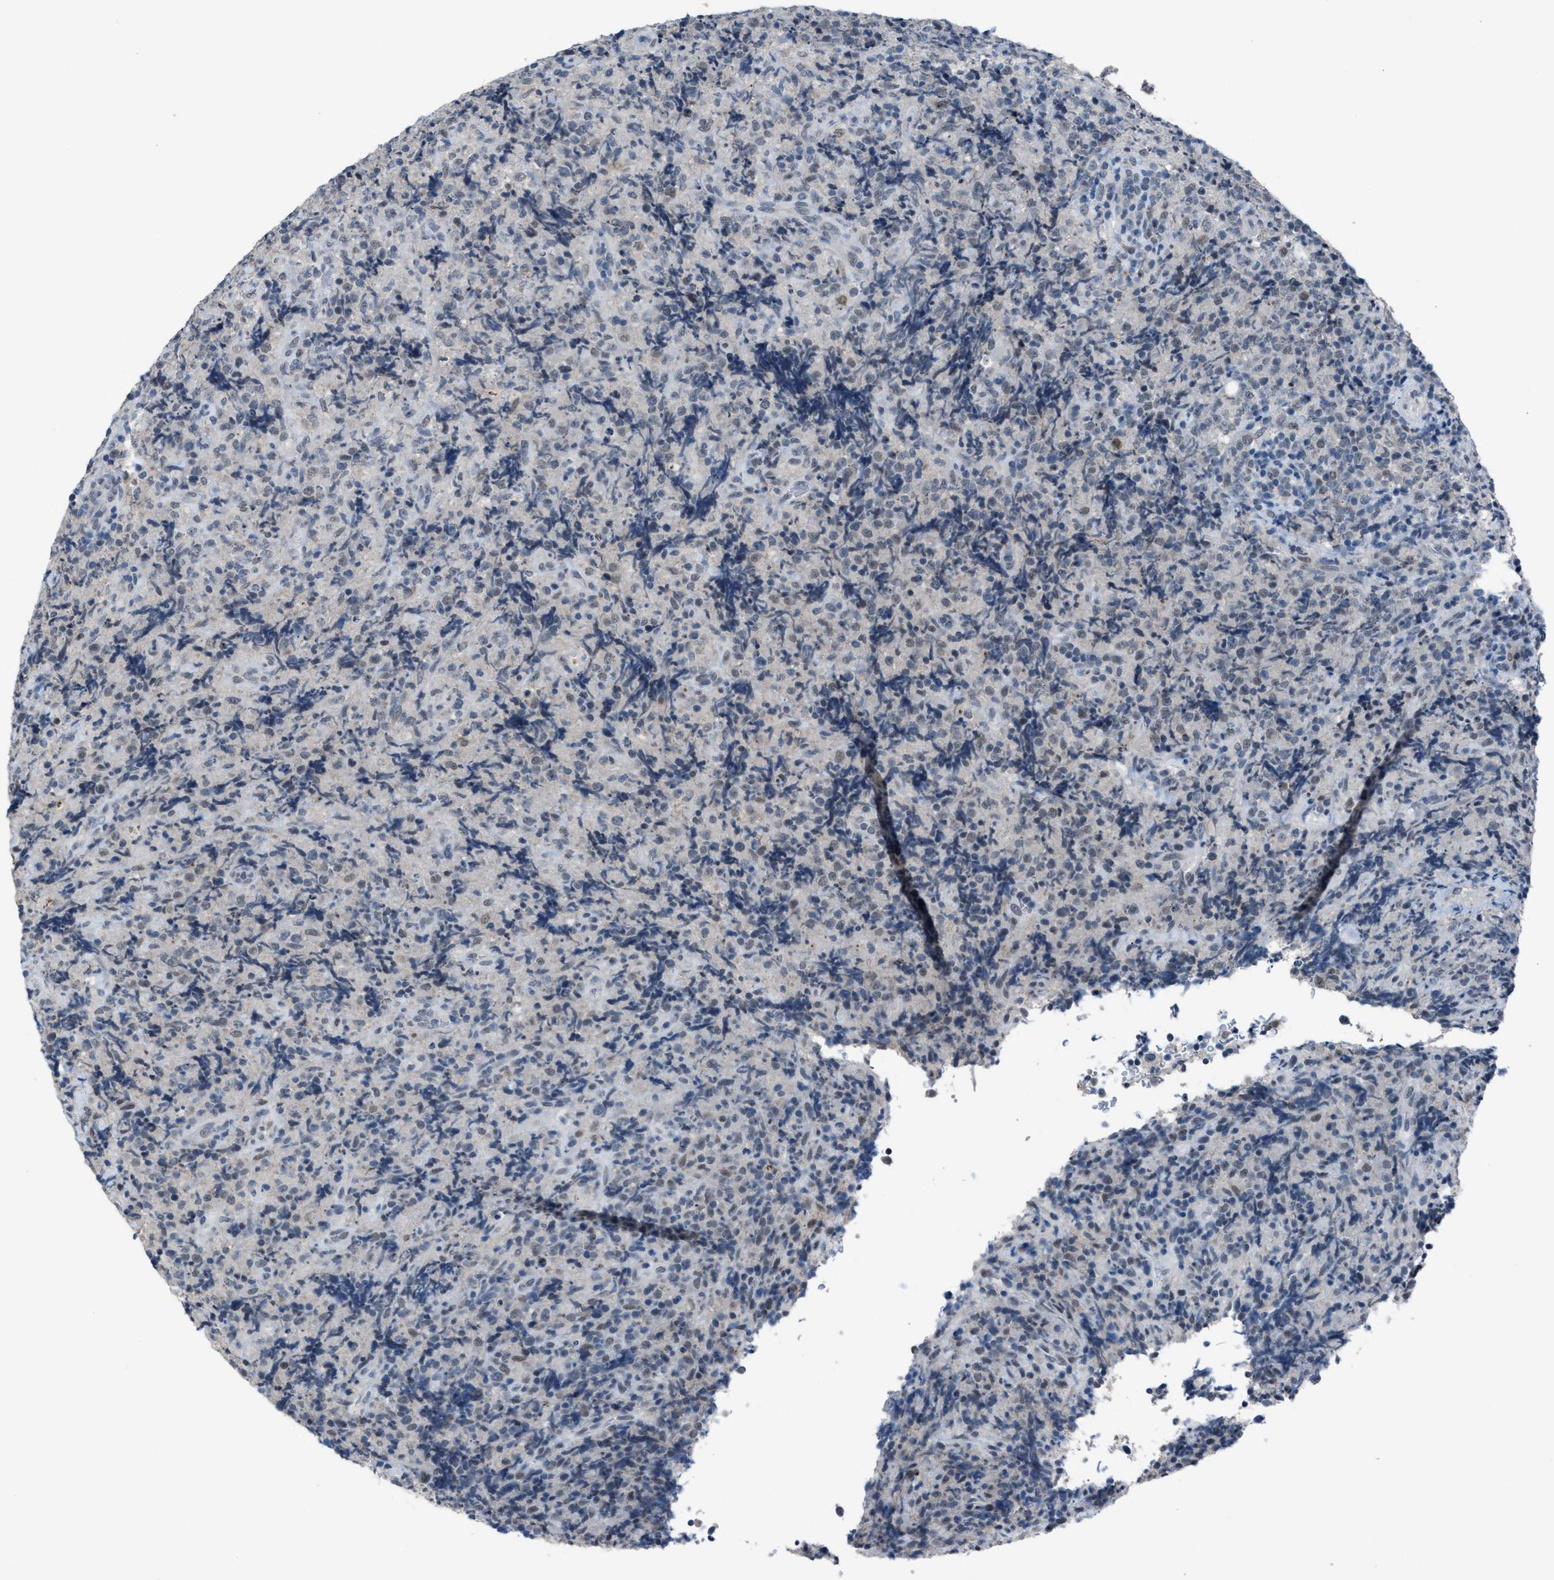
{"staining": {"intensity": "negative", "quantity": "none", "location": "none"}, "tissue": "lymphoma", "cell_type": "Tumor cells", "image_type": "cancer", "snomed": [{"axis": "morphology", "description": "Malignant lymphoma, non-Hodgkin's type, High grade"}, {"axis": "topography", "description": "Tonsil"}], "caption": "High-grade malignant lymphoma, non-Hodgkin's type stained for a protein using IHC exhibits no positivity tumor cells.", "gene": "ANAPC11", "patient": {"sex": "female", "age": 36}}